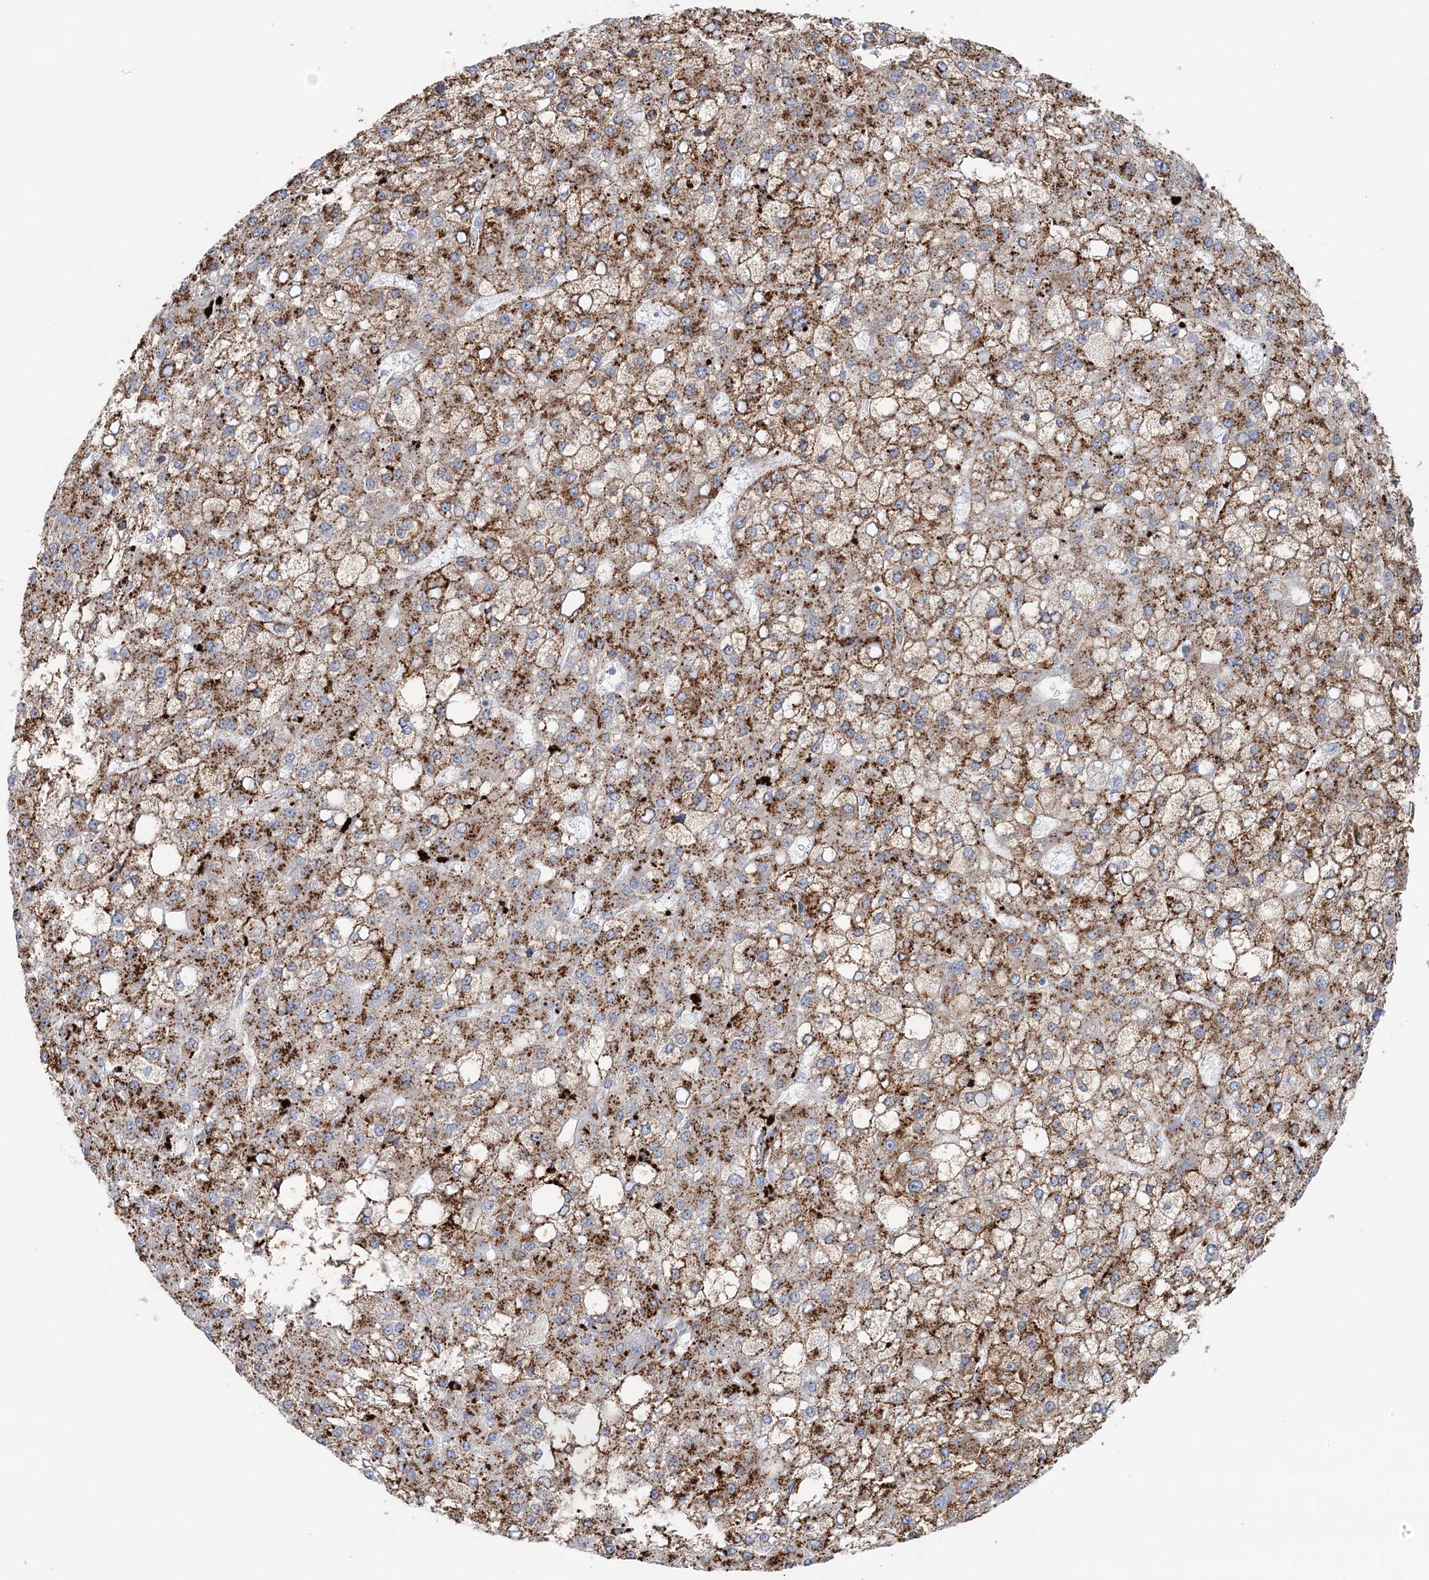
{"staining": {"intensity": "moderate", "quantity": ">75%", "location": "cytoplasmic/membranous"}, "tissue": "liver cancer", "cell_type": "Tumor cells", "image_type": "cancer", "snomed": [{"axis": "morphology", "description": "Carcinoma, Hepatocellular, NOS"}, {"axis": "topography", "description": "Liver"}], "caption": "Liver cancer stained with a protein marker shows moderate staining in tumor cells.", "gene": "TPP1", "patient": {"sex": "male", "age": 67}}